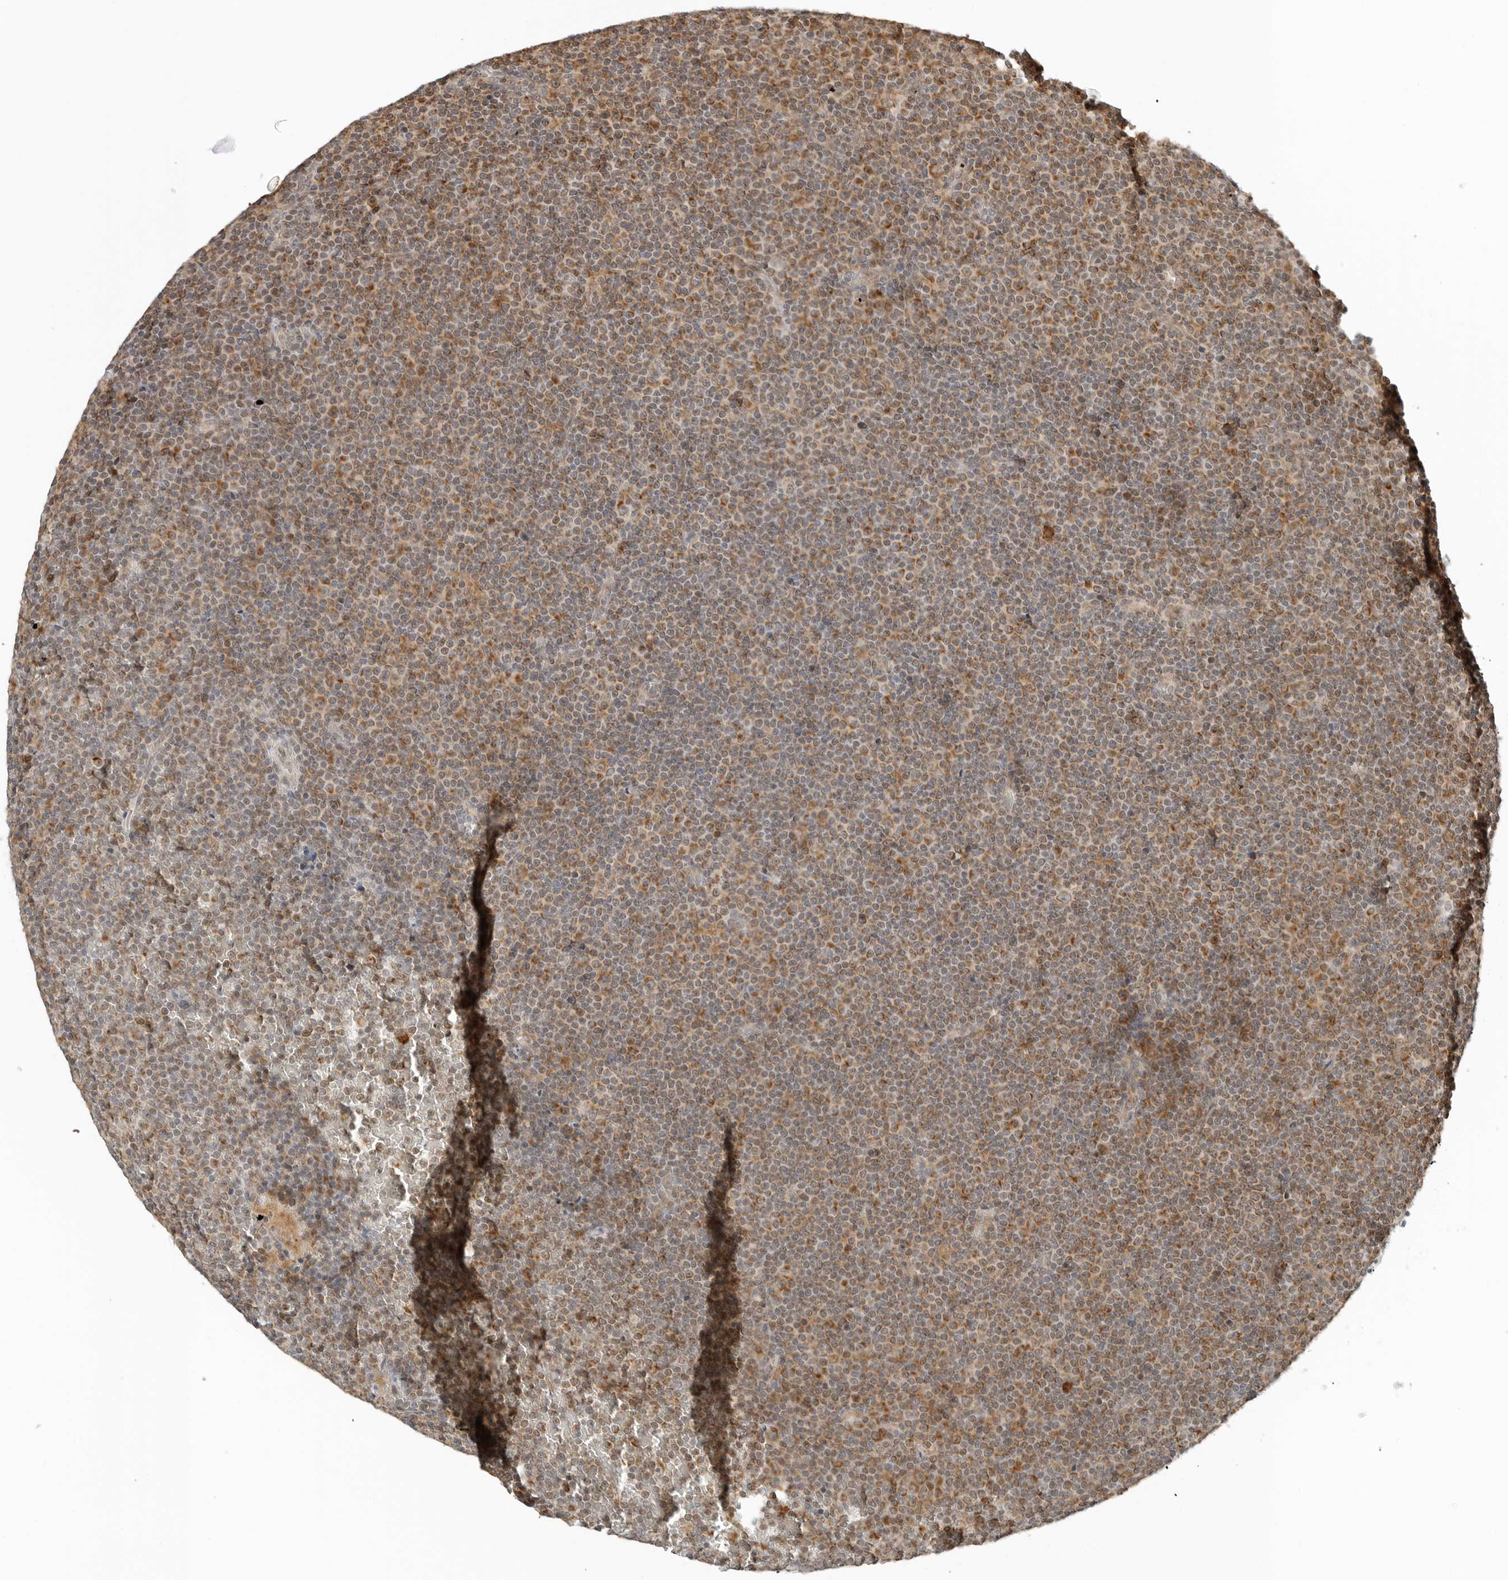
{"staining": {"intensity": "moderate", "quantity": "25%-75%", "location": "cytoplasmic/membranous"}, "tissue": "lymphoma", "cell_type": "Tumor cells", "image_type": "cancer", "snomed": [{"axis": "morphology", "description": "Malignant lymphoma, non-Hodgkin's type, Low grade"}, {"axis": "topography", "description": "Lymph node"}], "caption": "Brown immunohistochemical staining in lymphoma displays moderate cytoplasmic/membranous positivity in about 25%-75% of tumor cells.", "gene": "RC3H1", "patient": {"sex": "female", "age": 67}}